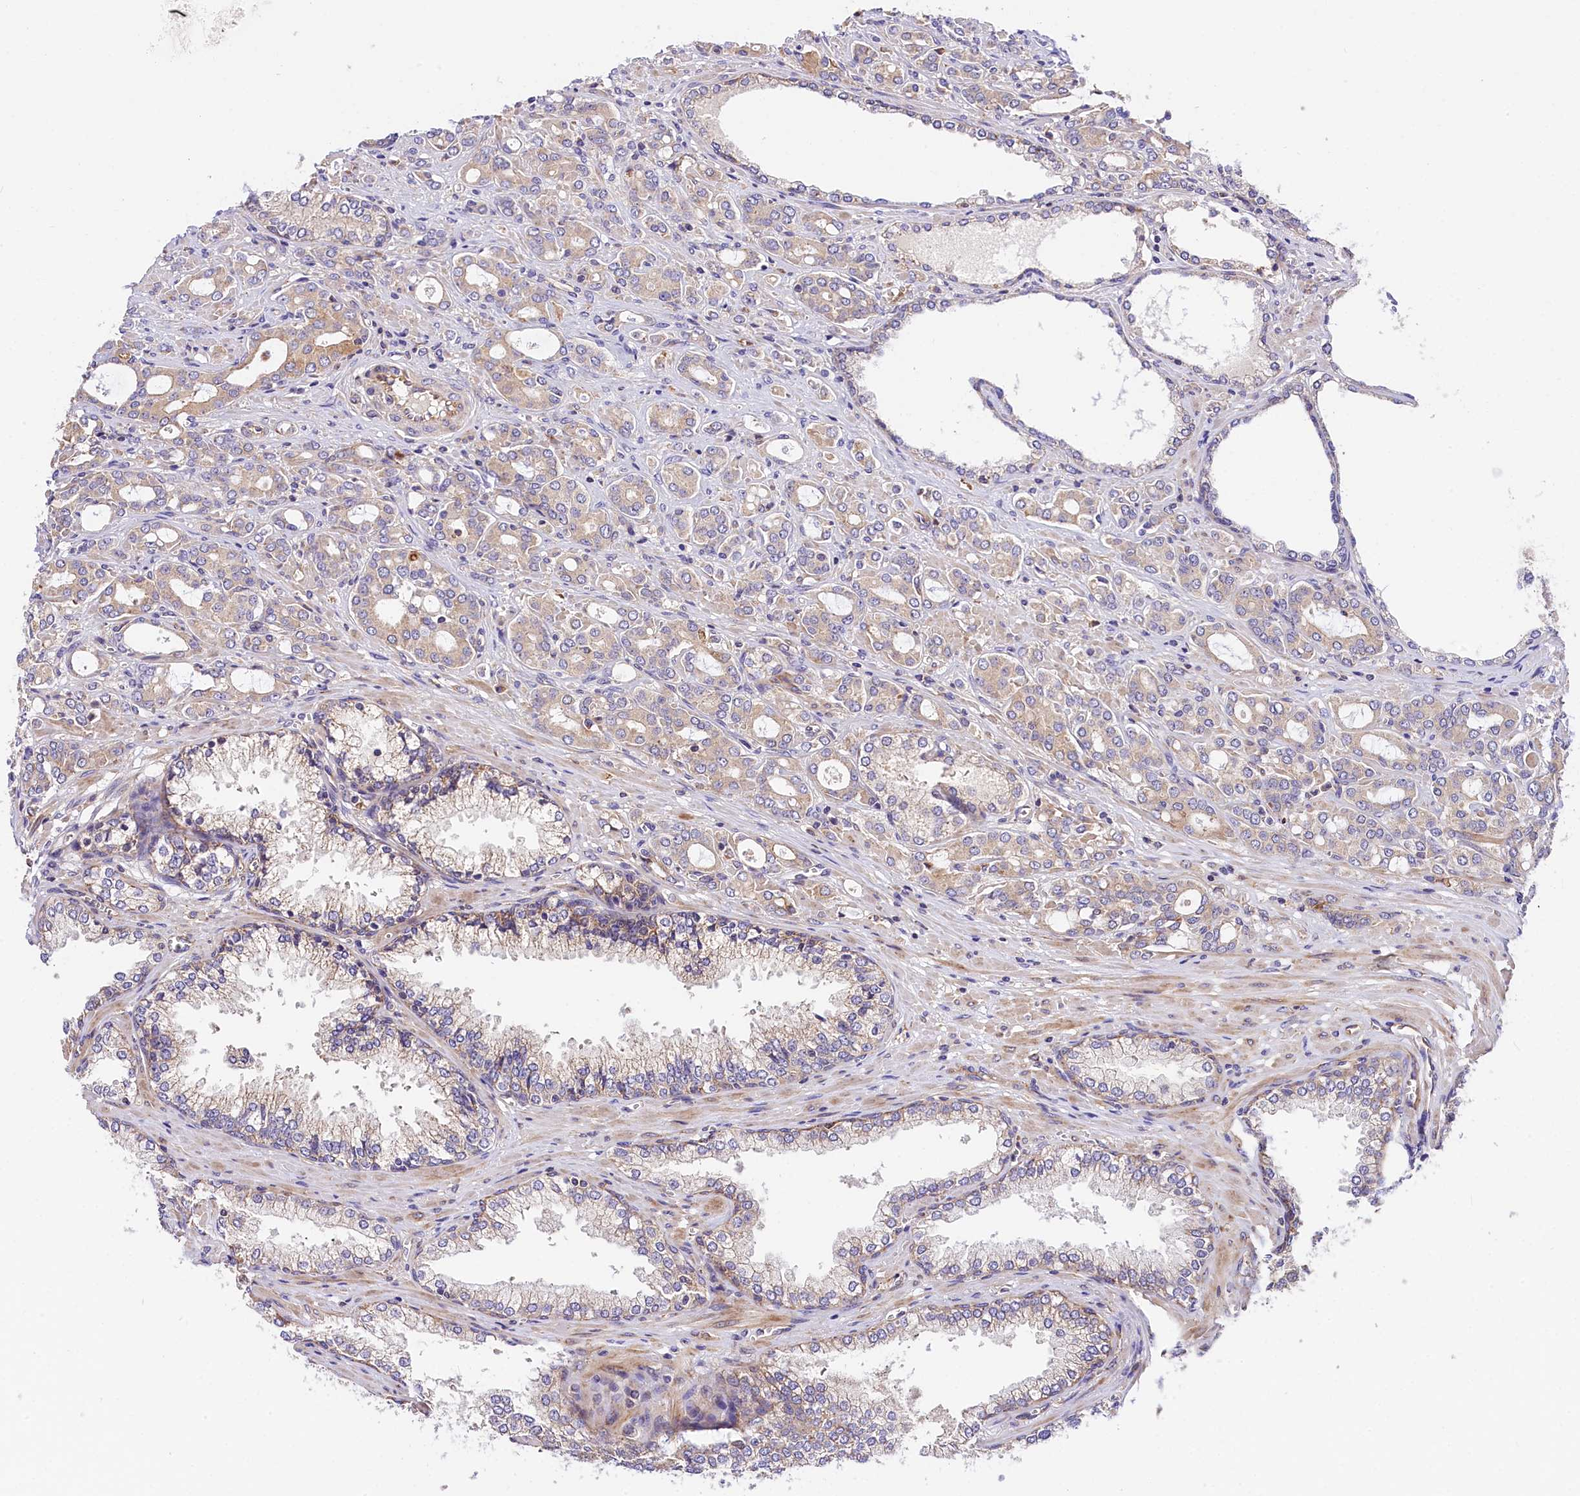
{"staining": {"intensity": "weak", "quantity": "<25%", "location": "cytoplasmic/membranous"}, "tissue": "prostate cancer", "cell_type": "Tumor cells", "image_type": "cancer", "snomed": [{"axis": "morphology", "description": "Adenocarcinoma, High grade"}, {"axis": "topography", "description": "Prostate"}], "caption": "High magnification brightfield microscopy of prostate cancer stained with DAB (brown) and counterstained with hematoxylin (blue): tumor cells show no significant positivity.", "gene": "ARMC6", "patient": {"sex": "male", "age": 72}}